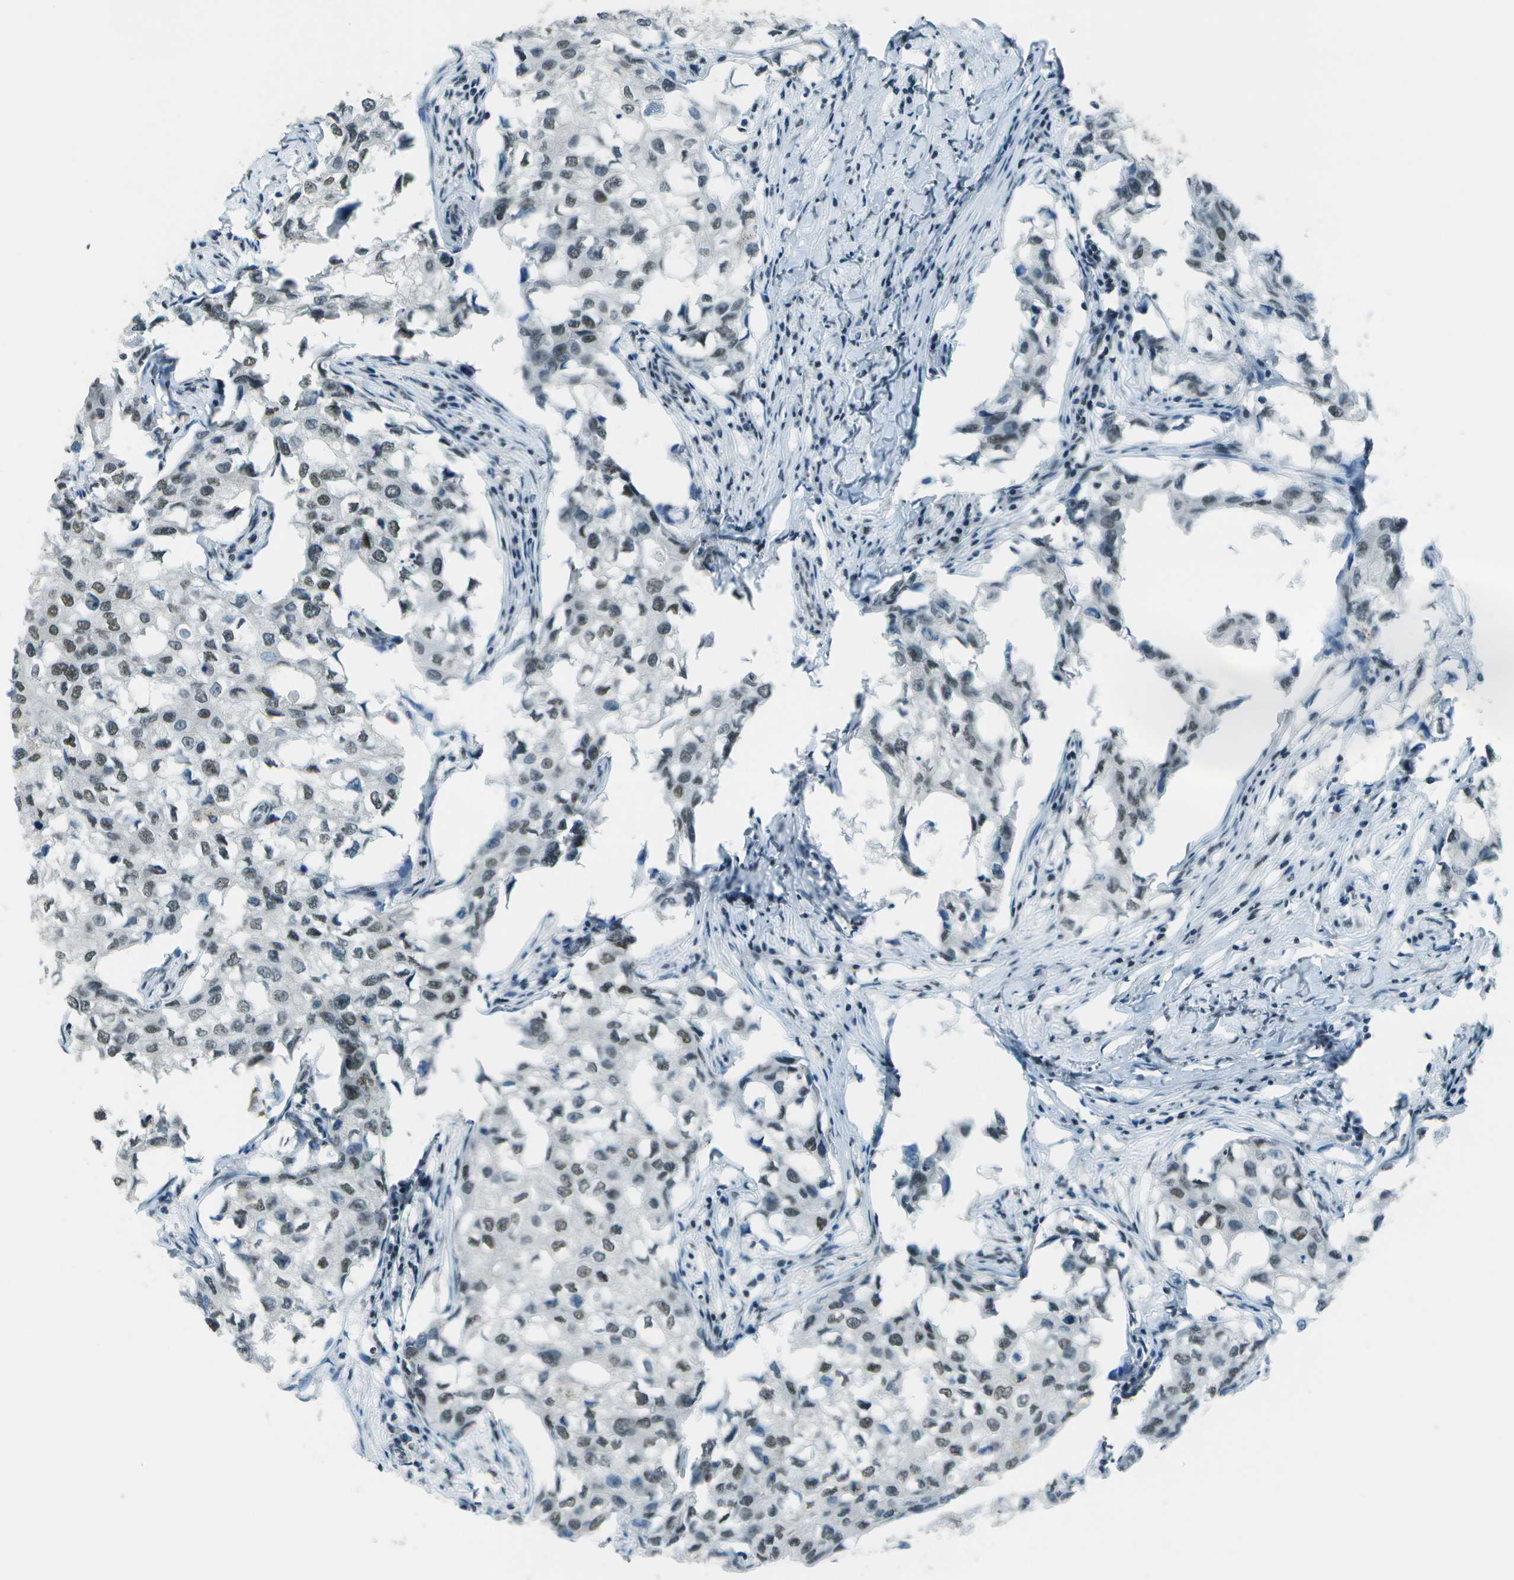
{"staining": {"intensity": "weak", "quantity": "<25%", "location": "nuclear"}, "tissue": "breast cancer", "cell_type": "Tumor cells", "image_type": "cancer", "snomed": [{"axis": "morphology", "description": "Duct carcinoma"}, {"axis": "topography", "description": "Breast"}], "caption": "Breast cancer stained for a protein using IHC exhibits no staining tumor cells.", "gene": "DEPDC1", "patient": {"sex": "female", "age": 27}}